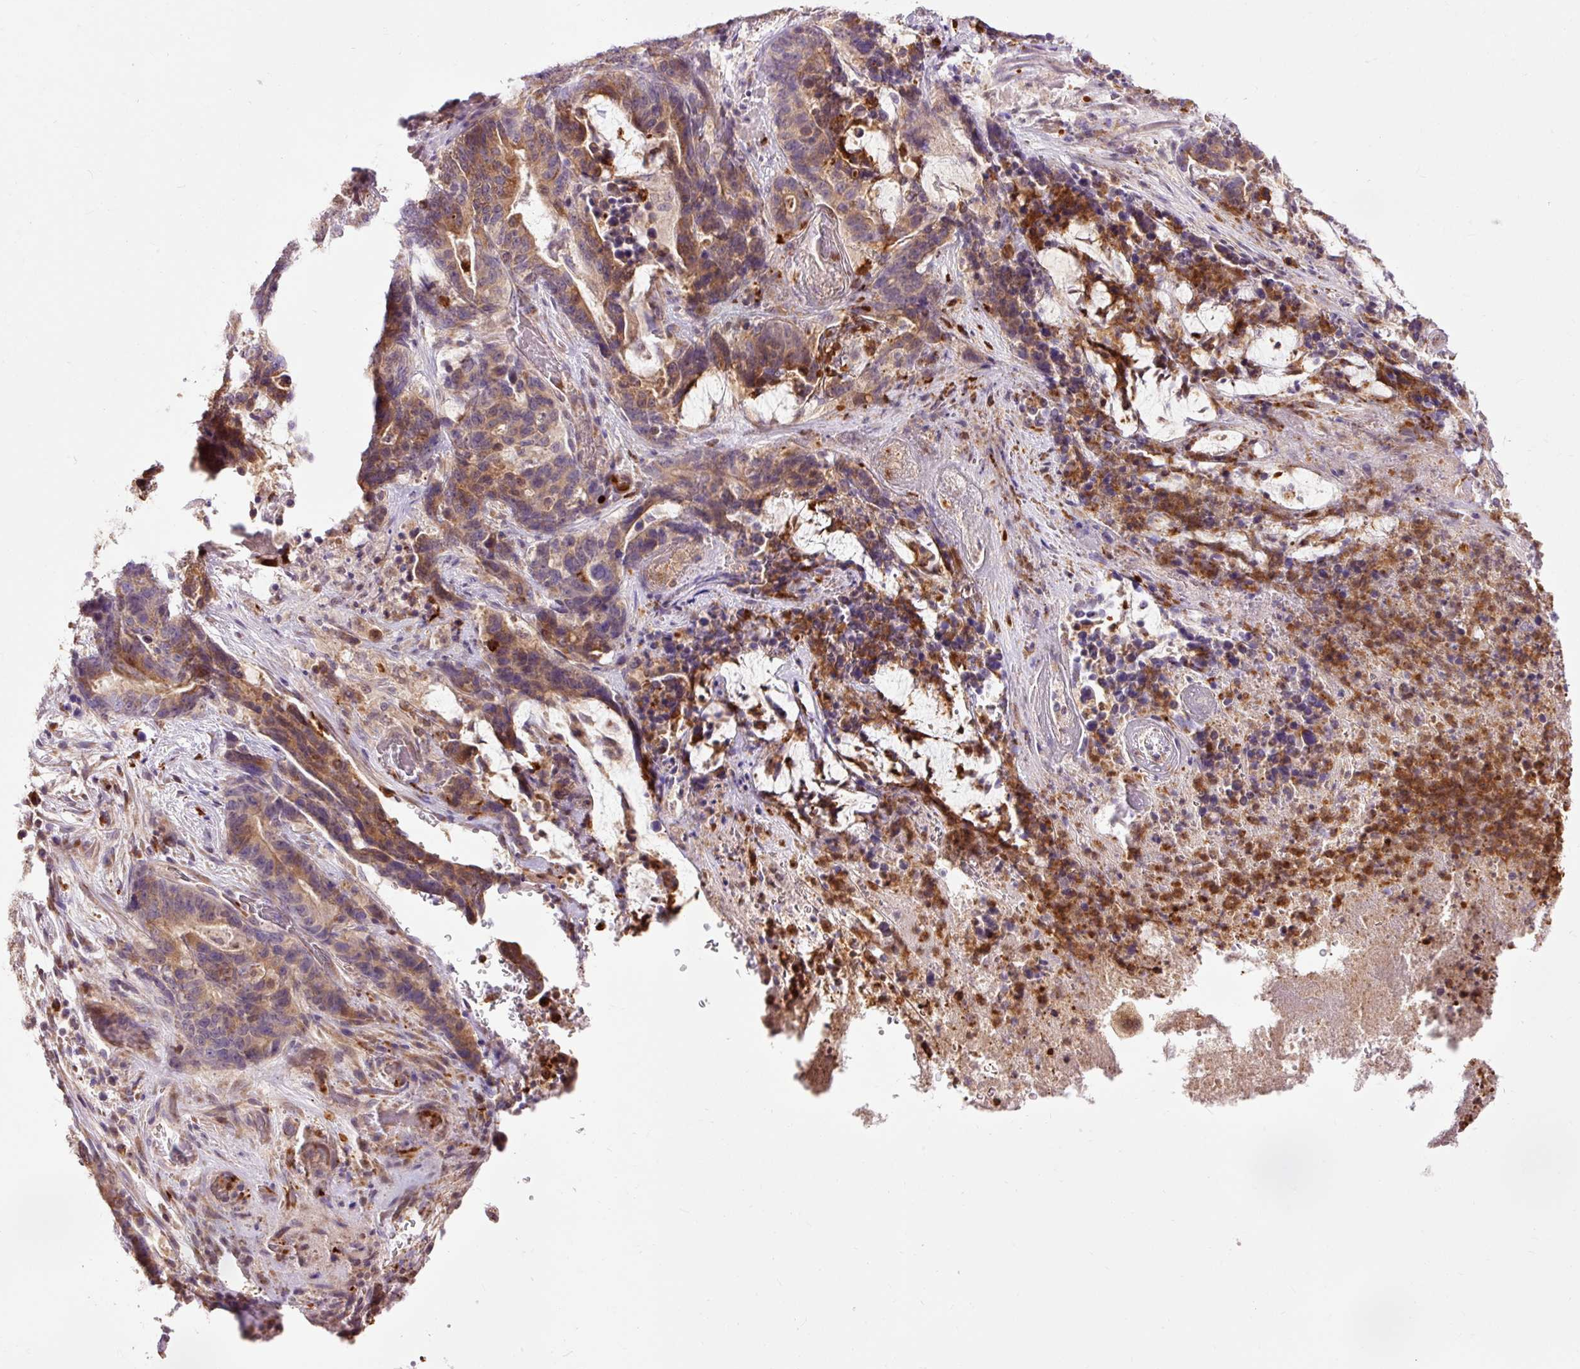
{"staining": {"intensity": "moderate", "quantity": ">75%", "location": "cytoplasmic/membranous"}, "tissue": "stomach cancer", "cell_type": "Tumor cells", "image_type": "cancer", "snomed": [{"axis": "morphology", "description": "Normal tissue, NOS"}, {"axis": "morphology", "description": "Adenocarcinoma, NOS"}, {"axis": "topography", "description": "Stomach"}], "caption": "Immunohistochemical staining of adenocarcinoma (stomach) displays moderate cytoplasmic/membranous protein staining in approximately >75% of tumor cells. (DAB (3,3'-diaminobenzidine) = brown stain, brightfield microscopy at high magnification).", "gene": "PRDX5", "patient": {"sex": "female", "age": 64}}